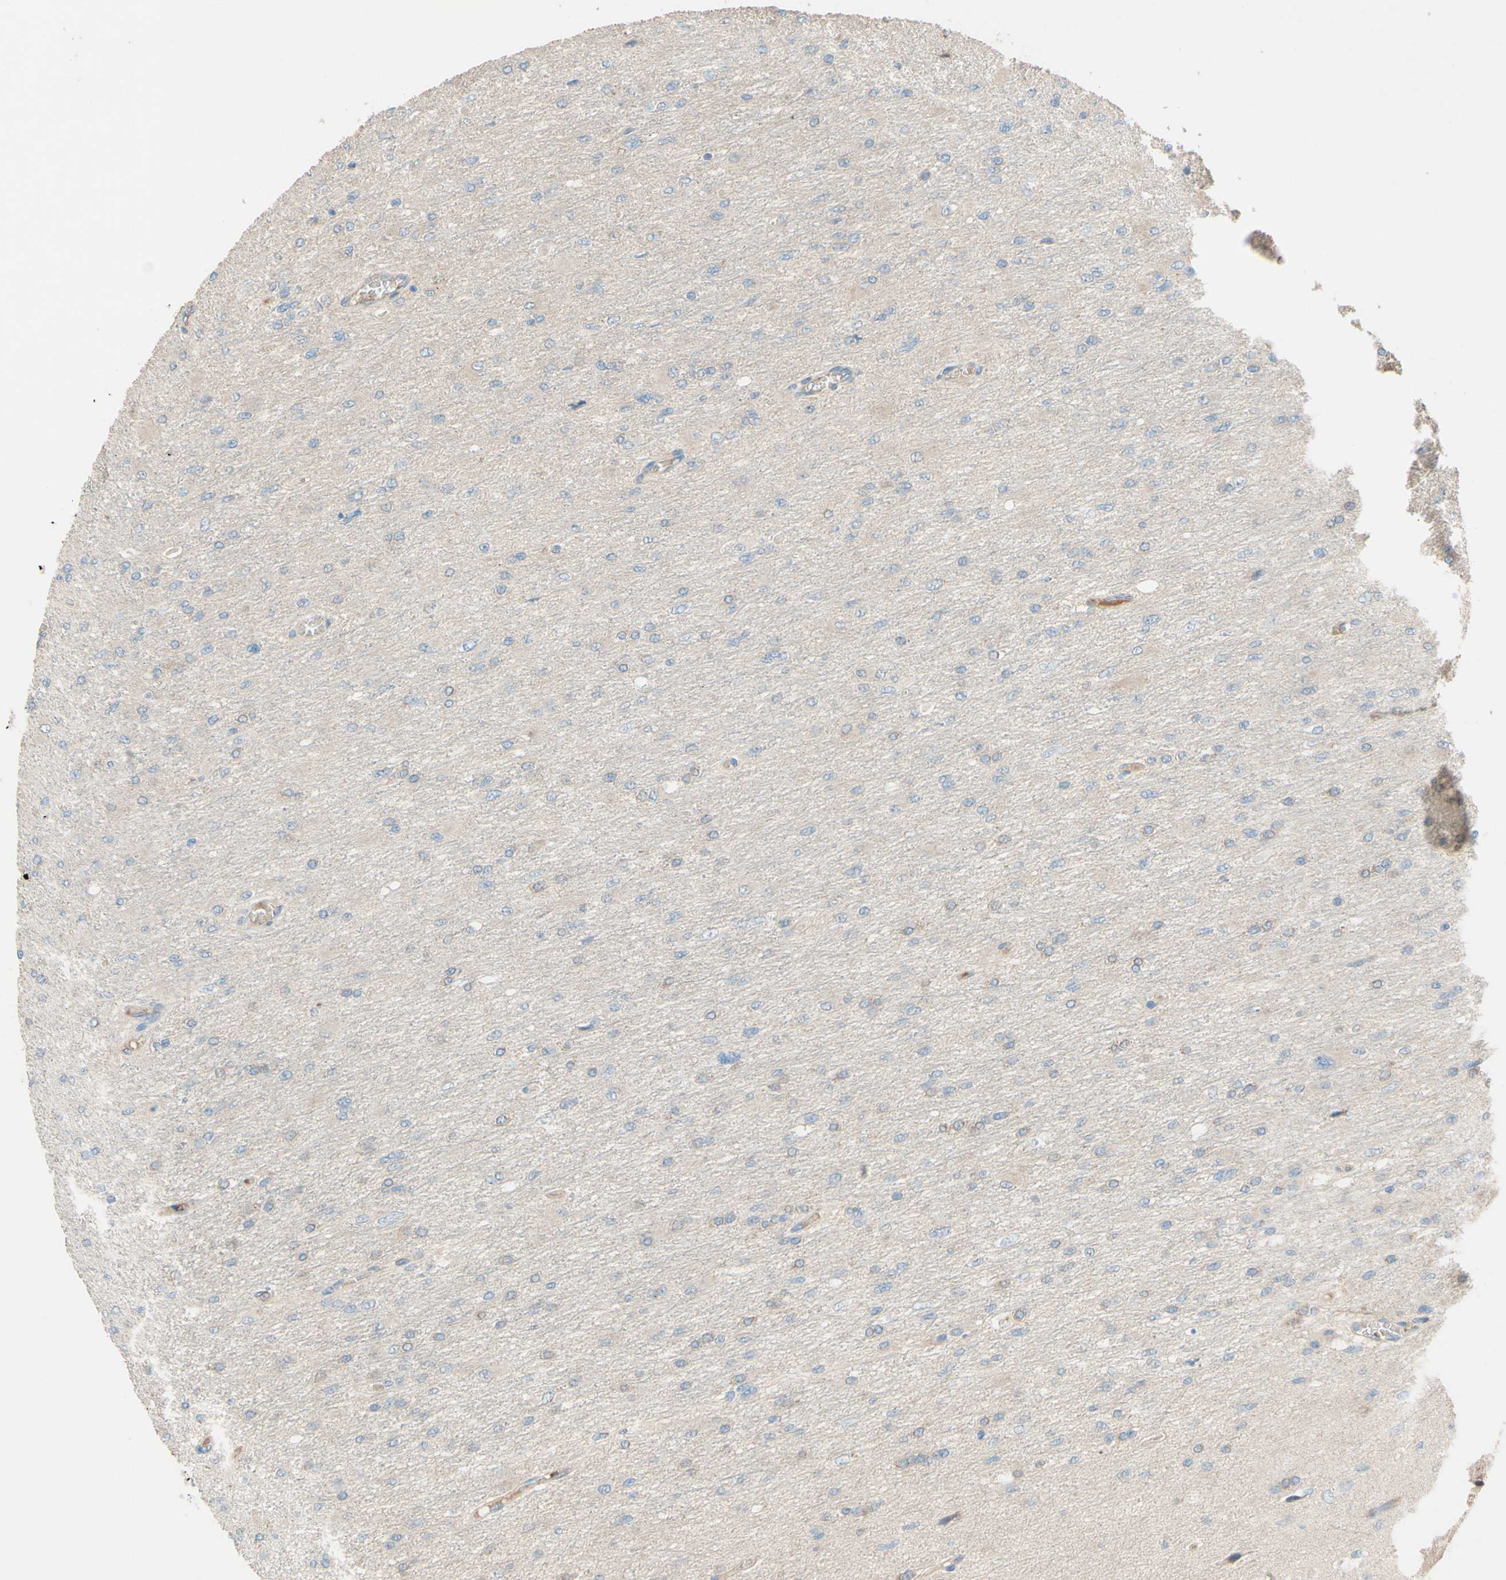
{"staining": {"intensity": "negative", "quantity": "none", "location": "none"}, "tissue": "glioma", "cell_type": "Tumor cells", "image_type": "cancer", "snomed": [{"axis": "morphology", "description": "Glioma, malignant, High grade"}, {"axis": "topography", "description": "Cerebral cortex"}], "caption": "Image shows no protein positivity in tumor cells of high-grade glioma (malignant) tissue. (Brightfield microscopy of DAB immunohistochemistry (IHC) at high magnification).", "gene": "IL2", "patient": {"sex": "female", "age": 36}}